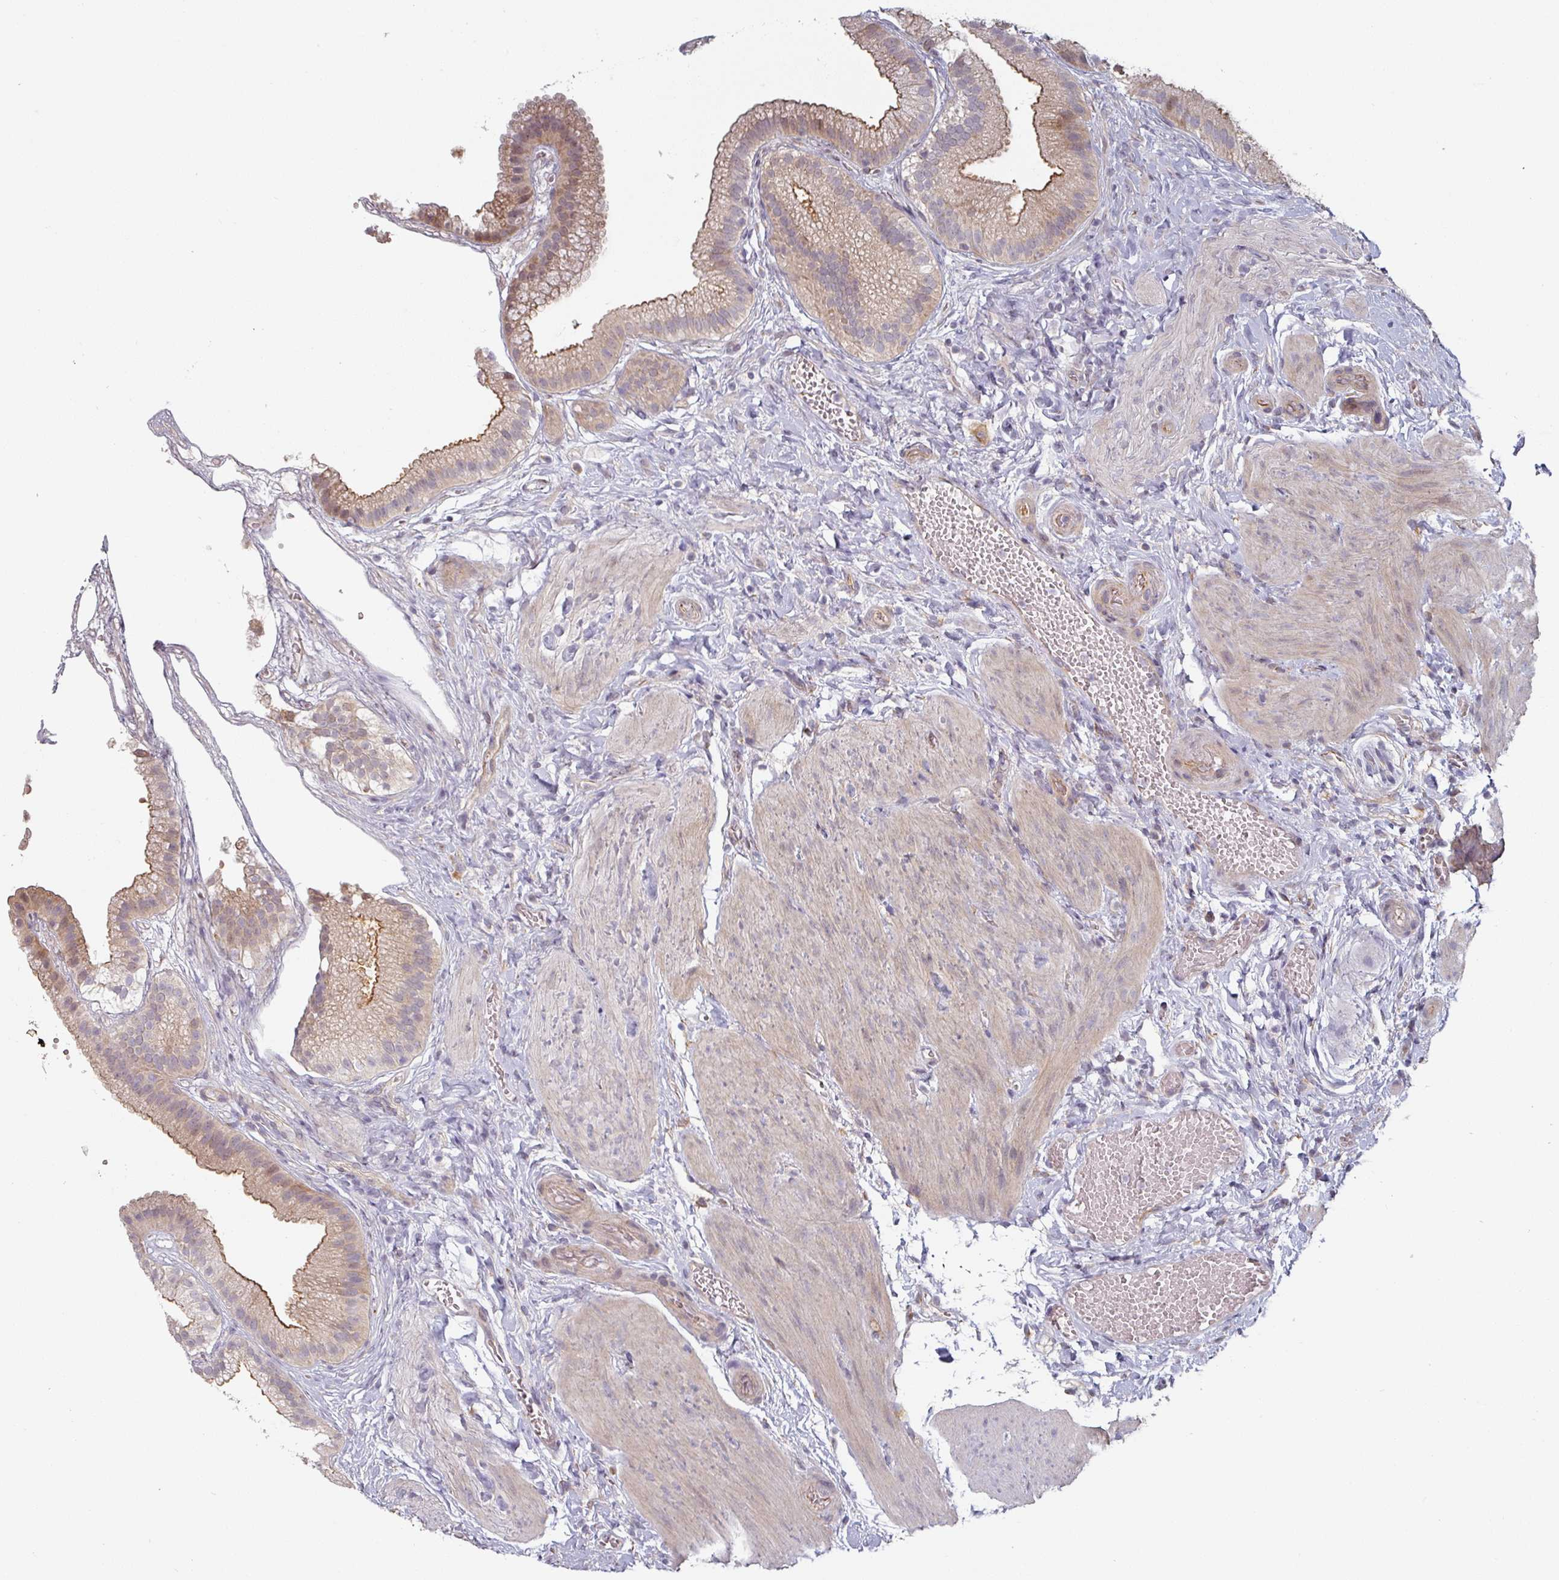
{"staining": {"intensity": "weak", "quantity": ">75%", "location": "cytoplasmic/membranous"}, "tissue": "gallbladder", "cell_type": "Glandular cells", "image_type": "normal", "snomed": [{"axis": "morphology", "description": "Normal tissue, NOS"}, {"axis": "topography", "description": "Gallbladder"}], "caption": "This photomicrograph demonstrates IHC staining of benign human gallbladder, with low weak cytoplasmic/membranous positivity in approximately >75% of glandular cells.", "gene": "CEP78", "patient": {"sex": "female", "age": 63}}